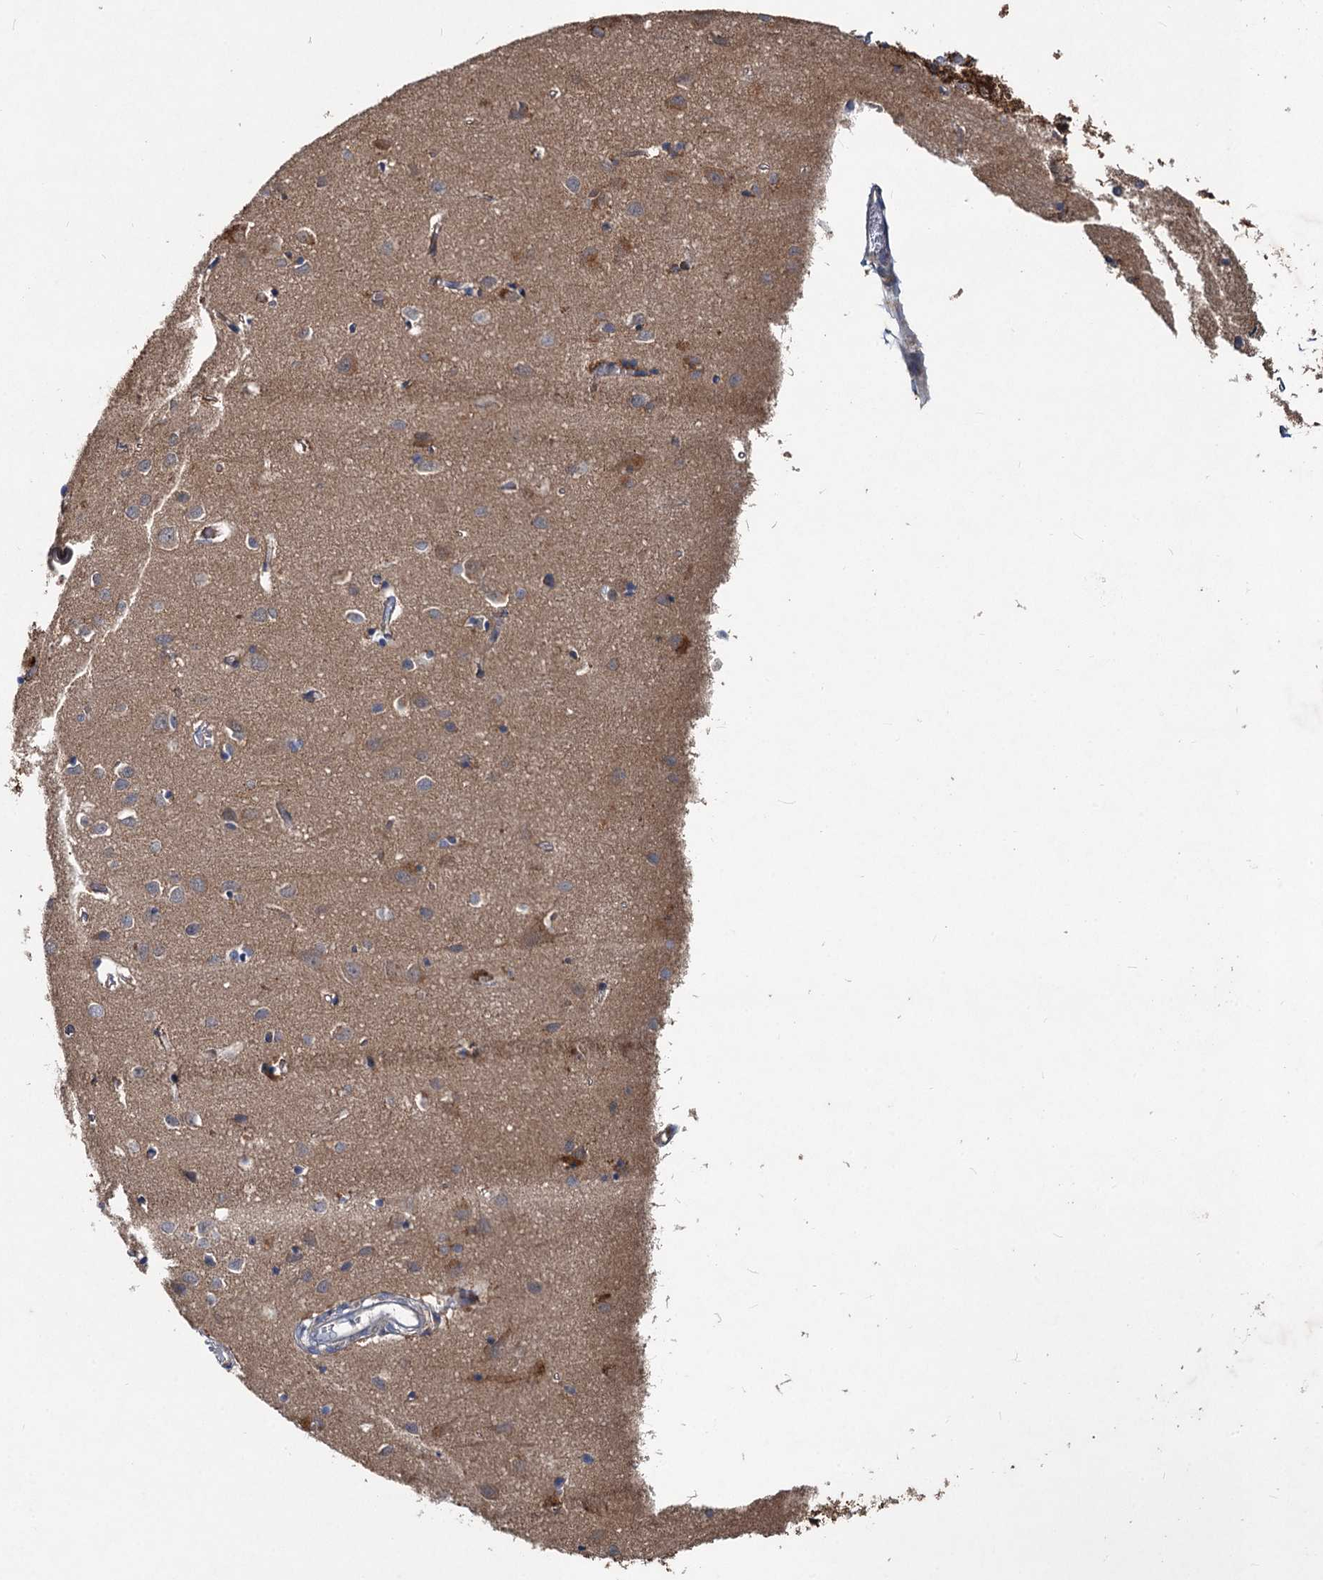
{"staining": {"intensity": "weak", "quantity": ">75%", "location": "cytoplasmic/membranous"}, "tissue": "cerebral cortex", "cell_type": "Endothelial cells", "image_type": "normal", "snomed": [{"axis": "morphology", "description": "Normal tissue, NOS"}, {"axis": "topography", "description": "Cerebral cortex"}], "caption": "Immunohistochemical staining of benign human cerebral cortex reveals low levels of weak cytoplasmic/membranous expression in approximately >75% of endothelial cells. Nuclei are stained in blue.", "gene": "OTUB1", "patient": {"sex": "female", "age": 64}}